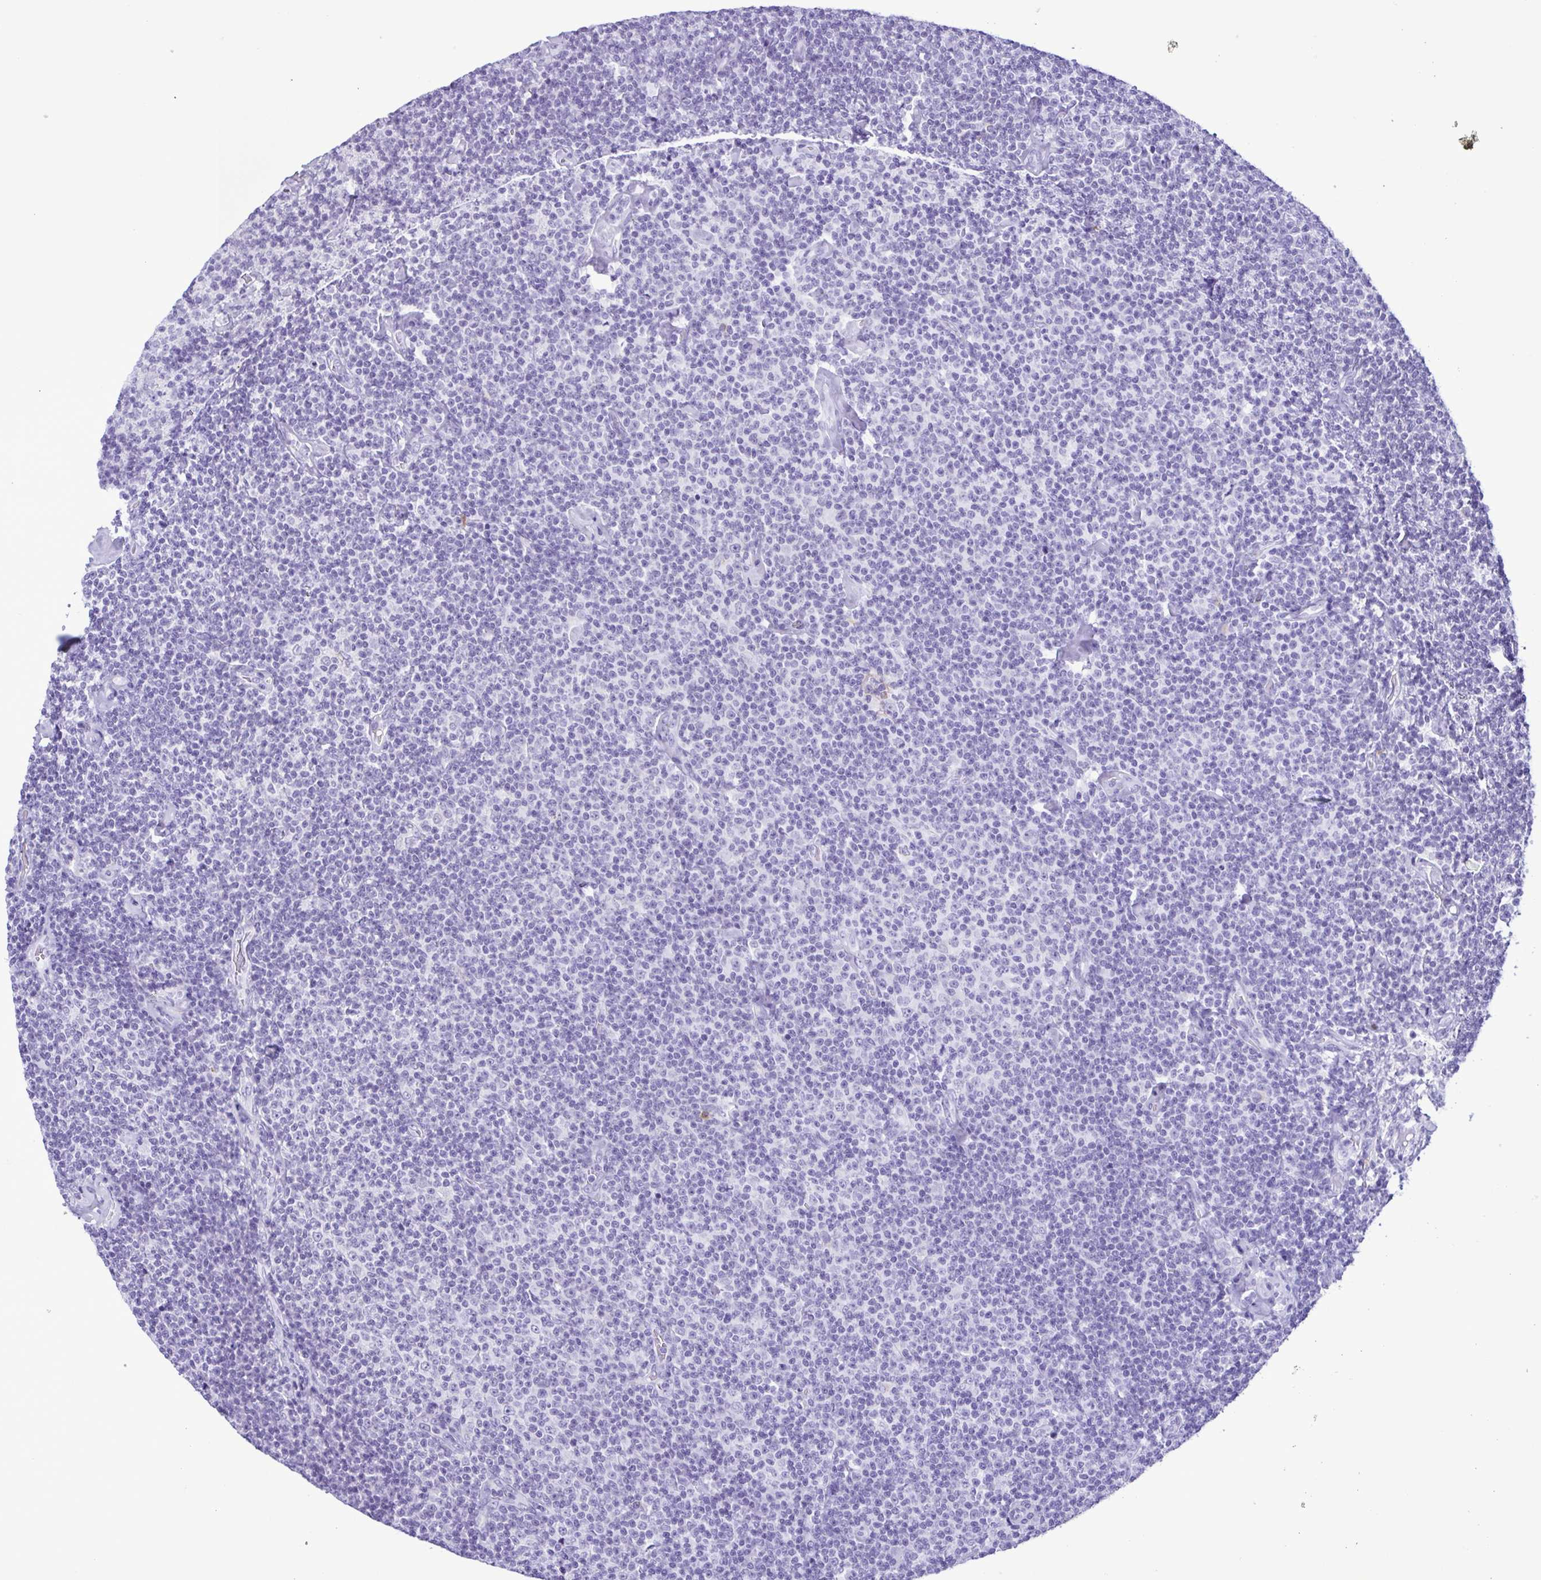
{"staining": {"intensity": "negative", "quantity": "none", "location": "none"}, "tissue": "lymphoma", "cell_type": "Tumor cells", "image_type": "cancer", "snomed": [{"axis": "morphology", "description": "Malignant lymphoma, non-Hodgkin's type, Low grade"}, {"axis": "topography", "description": "Lymph node"}], "caption": "The IHC micrograph has no significant expression in tumor cells of low-grade malignant lymphoma, non-Hodgkin's type tissue.", "gene": "SPATA16", "patient": {"sex": "male", "age": 81}}